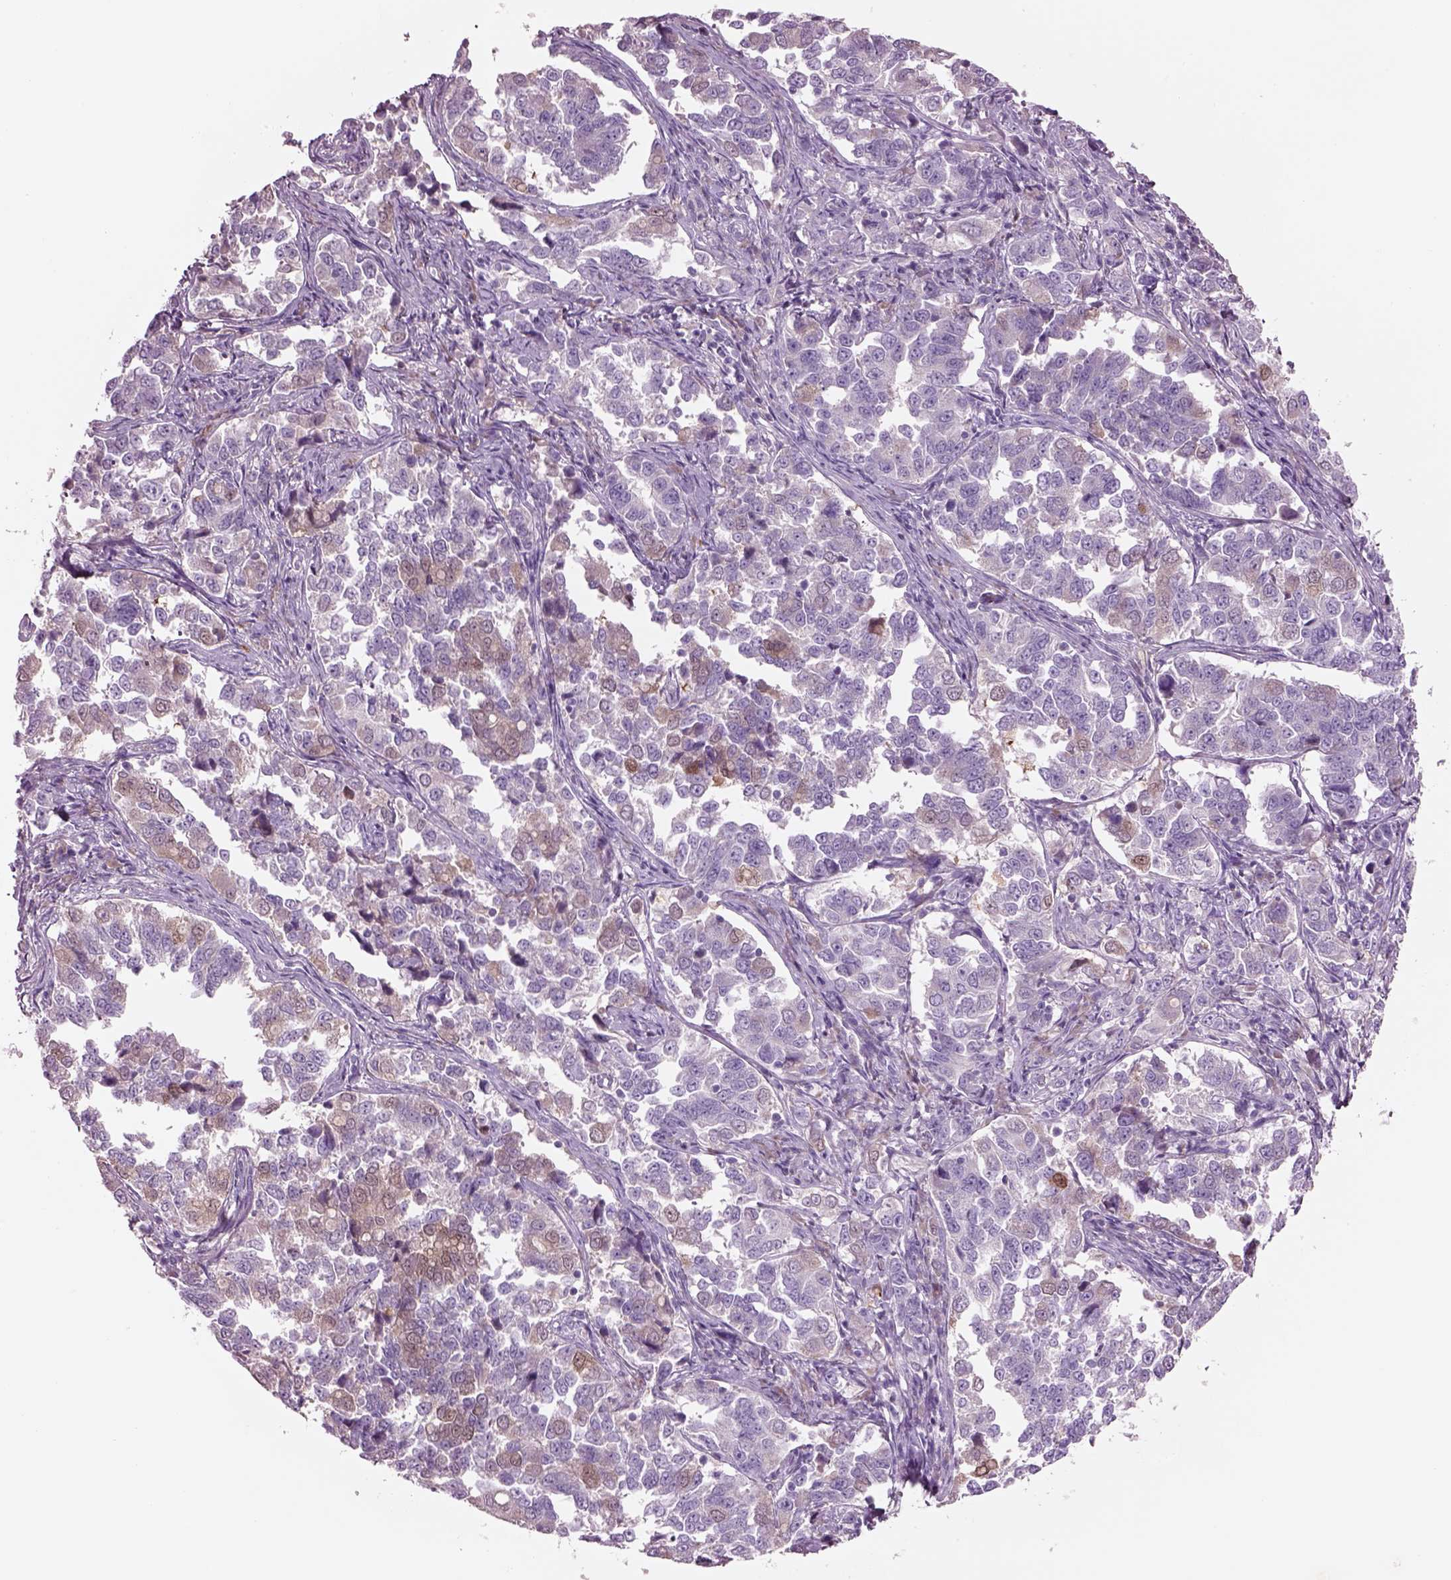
{"staining": {"intensity": "negative", "quantity": "none", "location": "none"}, "tissue": "endometrial cancer", "cell_type": "Tumor cells", "image_type": "cancer", "snomed": [{"axis": "morphology", "description": "Adenocarcinoma, NOS"}, {"axis": "topography", "description": "Endometrium"}], "caption": "There is no significant expression in tumor cells of endometrial adenocarcinoma.", "gene": "PLPP7", "patient": {"sex": "female", "age": 43}}